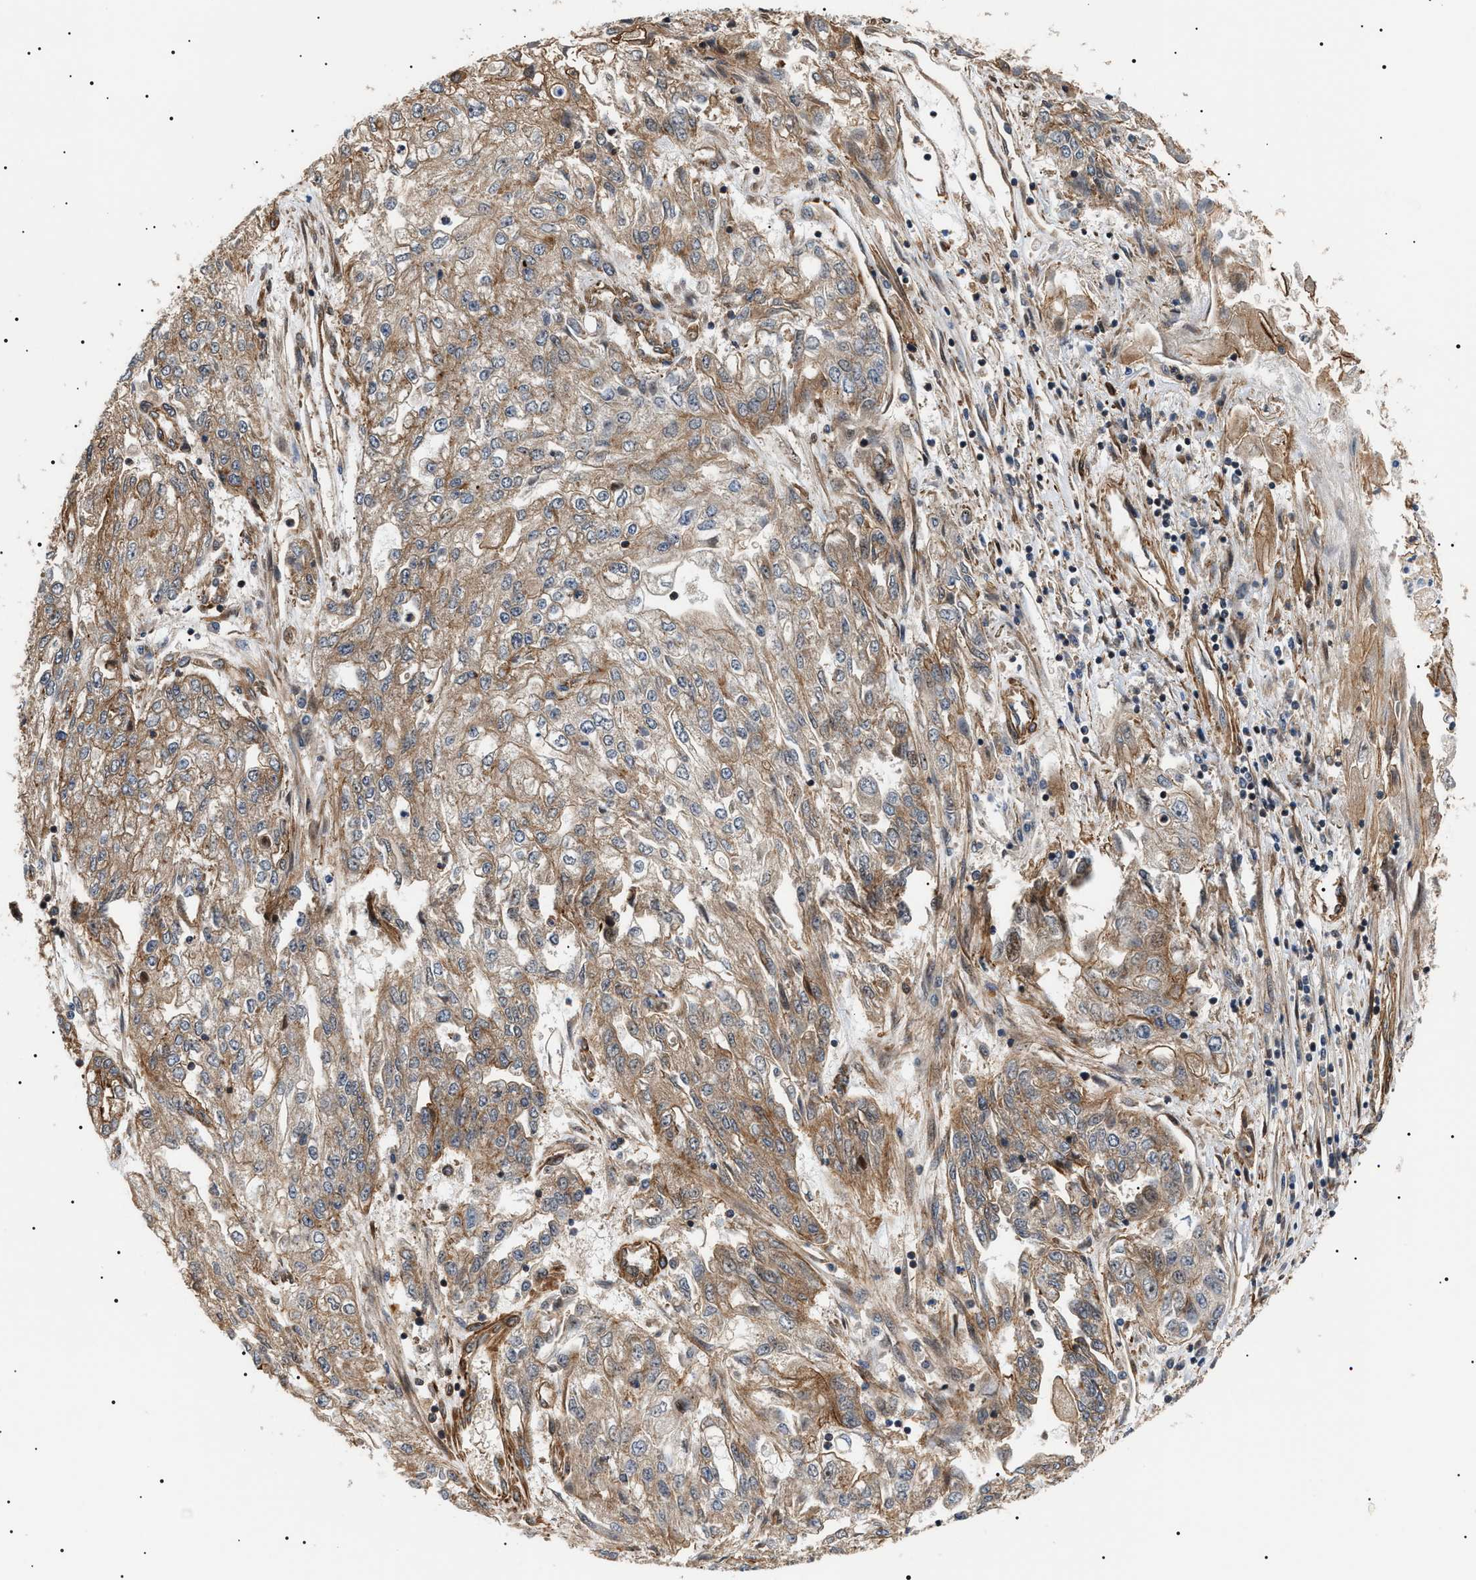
{"staining": {"intensity": "weak", "quantity": ">75%", "location": "cytoplasmic/membranous"}, "tissue": "endometrial cancer", "cell_type": "Tumor cells", "image_type": "cancer", "snomed": [{"axis": "morphology", "description": "Adenocarcinoma, NOS"}, {"axis": "topography", "description": "Endometrium"}], "caption": "Endometrial cancer stained with DAB (3,3'-diaminobenzidine) immunohistochemistry displays low levels of weak cytoplasmic/membranous staining in about >75% of tumor cells.", "gene": "SH3GLB2", "patient": {"sex": "female", "age": 49}}